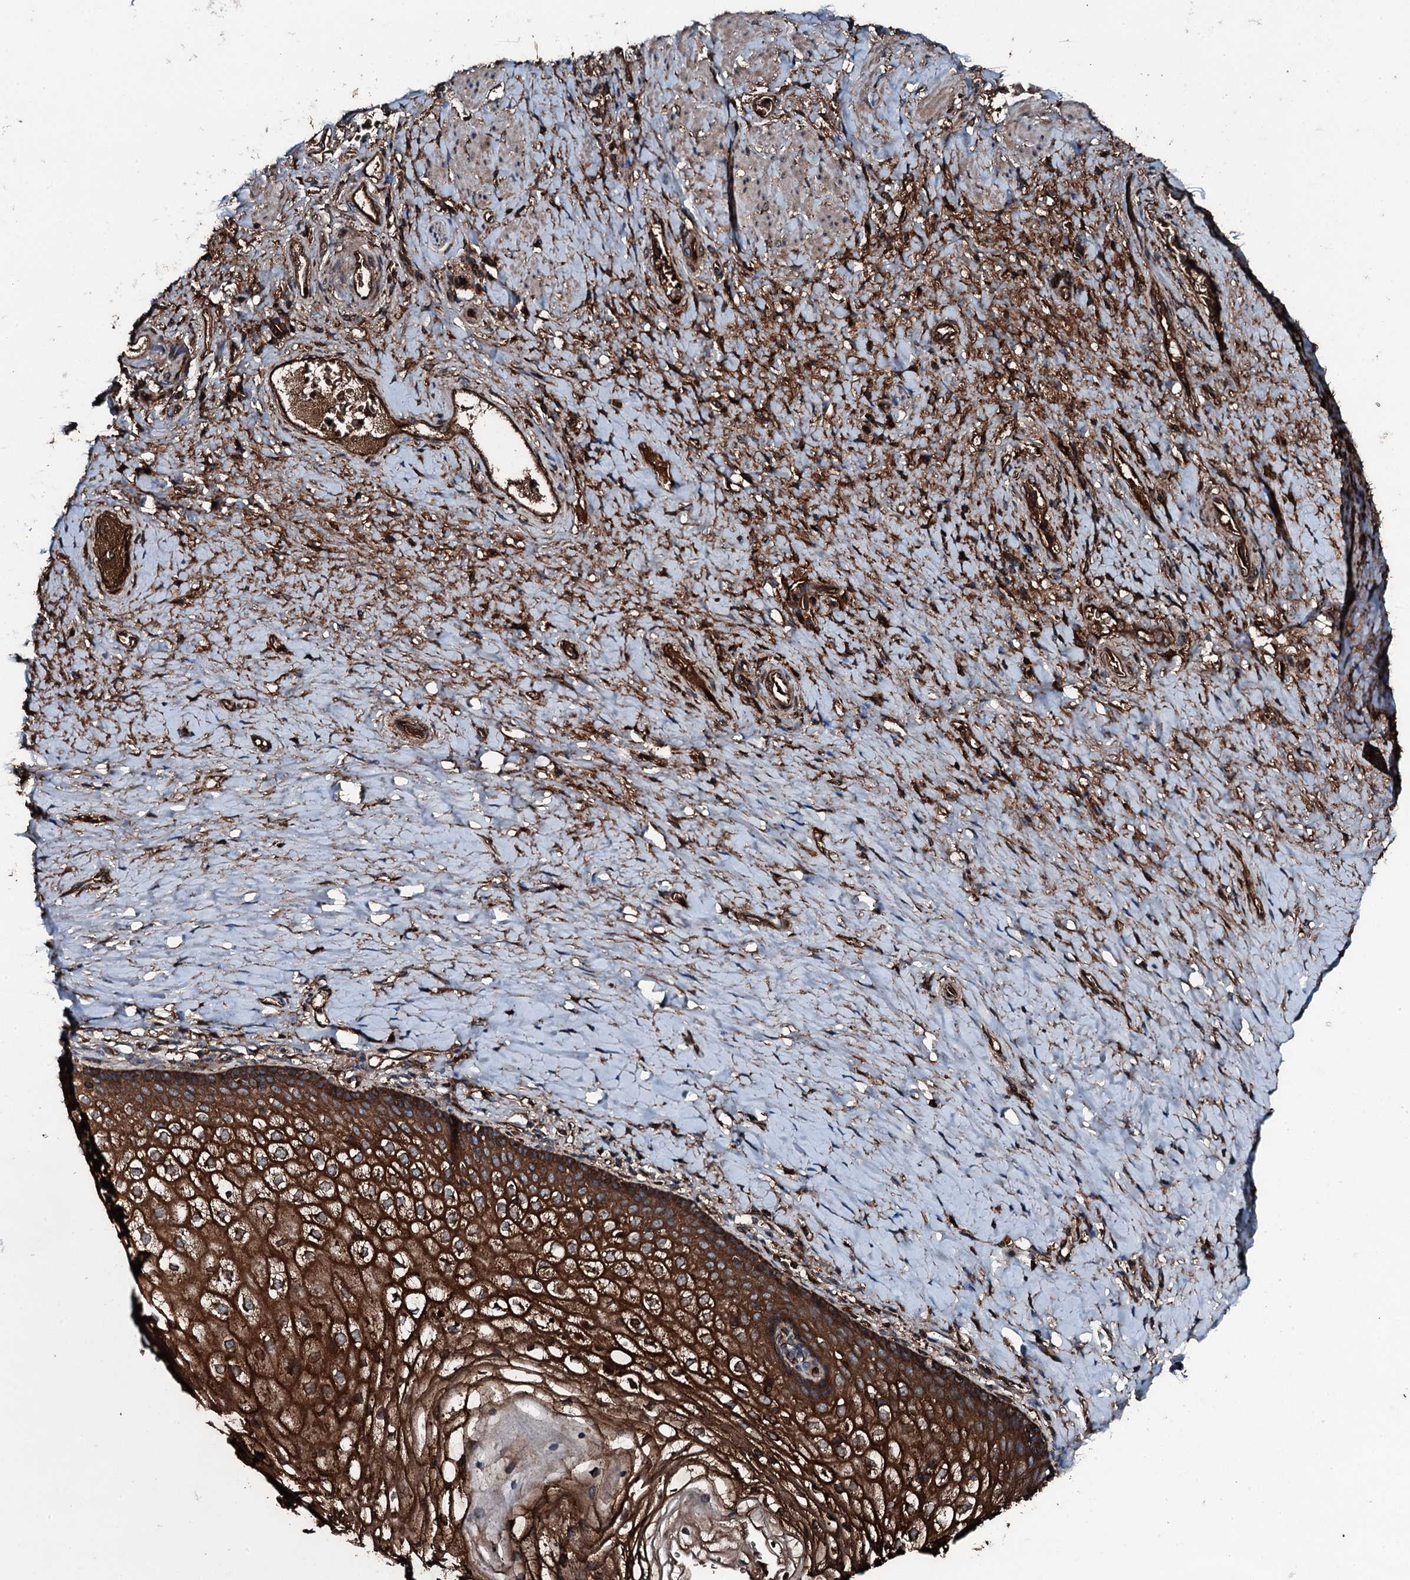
{"staining": {"intensity": "strong", "quantity": ">75%", "location": "cytoplasmic/membranous"}, "tissue": "vagina", "cell_type": "Squamous epithelial cells", "image_type": "normal", "snomed": [{"axis": "morphology", "description": "Normal tissue, NOS"}, {"axis": "topography", "description": "Vagina"}], "caption": "DAB (3,3'-diaminobenzidine) immunohistochemical staining of unremarkable human vagina reveals strong cytoplasmic/membranous protein expression in approximately >75% of squamous epithelial cells. The staining was performed using DAB (3,3'-diaminobenzidine) to visualize the protein expression in brown, while the nuclei were stained in blue with hematoxylin (Magnification: 20x).", "gene": "TRIM7", "patient": {"sex": "female", "age": 60}}